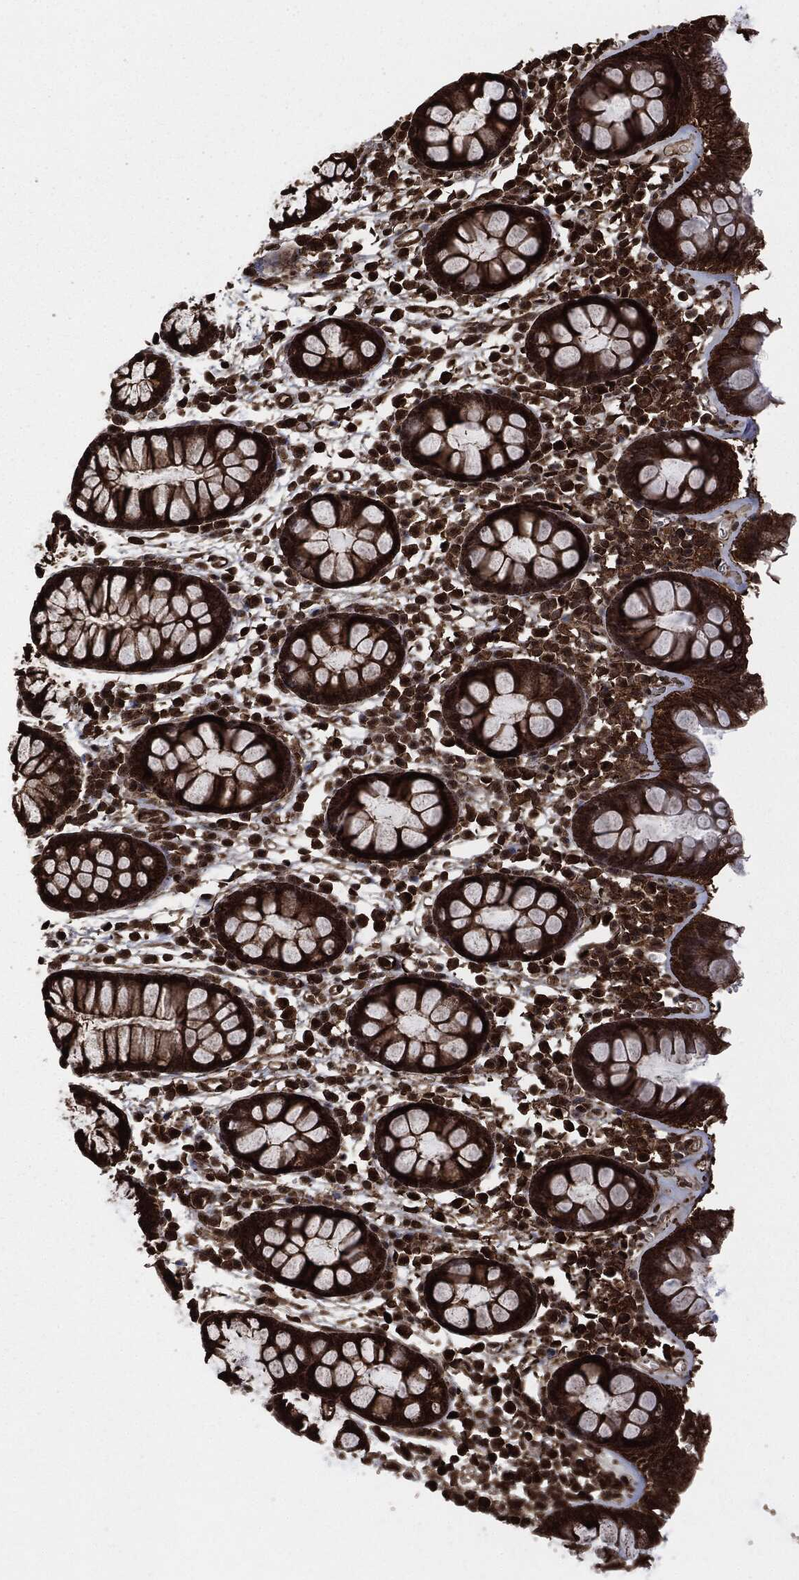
{"staining": {"intensity": "strong", "quantity": ">75%", "location": "cytoplasmic/membranous"}, "tissue": "colon", "cell_type": "Endothelial cells", "image_type": "normal", "snomed": [{"axis": "morphology", "description": "Normal tissue, NOS"}, {"axis": "topography", "description": "Colon"}], "caption": "The histopathology image reveals immunohistochemical staining of unremarkable colon. There is strong cytoplasmic/membranous expression is appreciated in approximately >75% of endothelial cells.", "gene": "HRAS", "patient": {"sex": "male", "age": 76}}